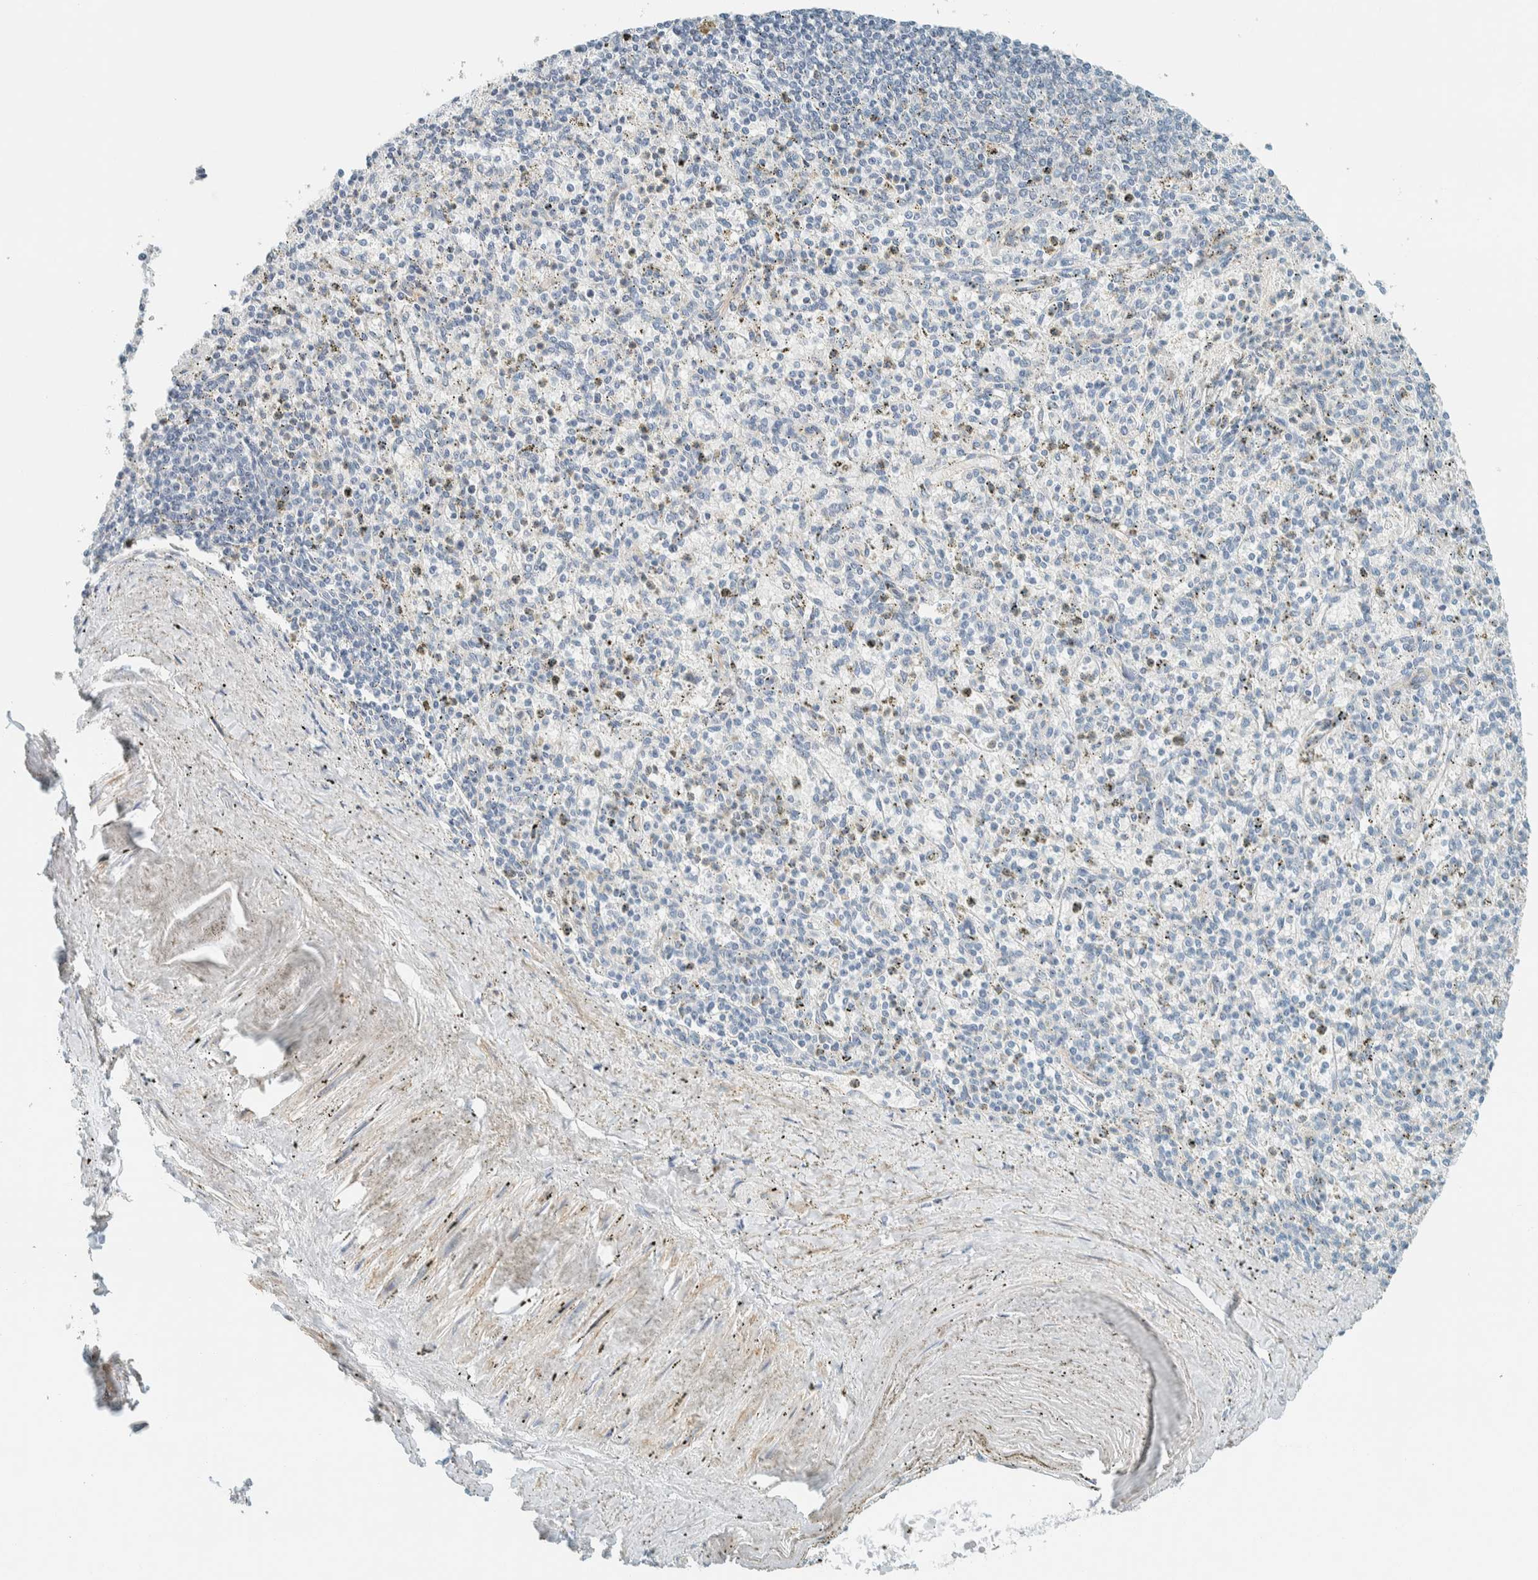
{"staining": {"intensity": "negative", "quantity": "none", "location": "none"}, "tissue": "spleen", "cell_type": "Cells in red pulp", "image_type": "normal", "snomed": [{"axis": "morphology", "description": "Normal tissue, NOS"}, {"axis": "topography", "description": "Spleen"}], "caption": "This is a photomicrograph of immunohistochemistry staining of benign spleen, which shows no positivity in cells in red pulp. (DAB IHC, high magnification).", "gene": "SLFN12", "patient": {"sex": "male", "age": 72}}